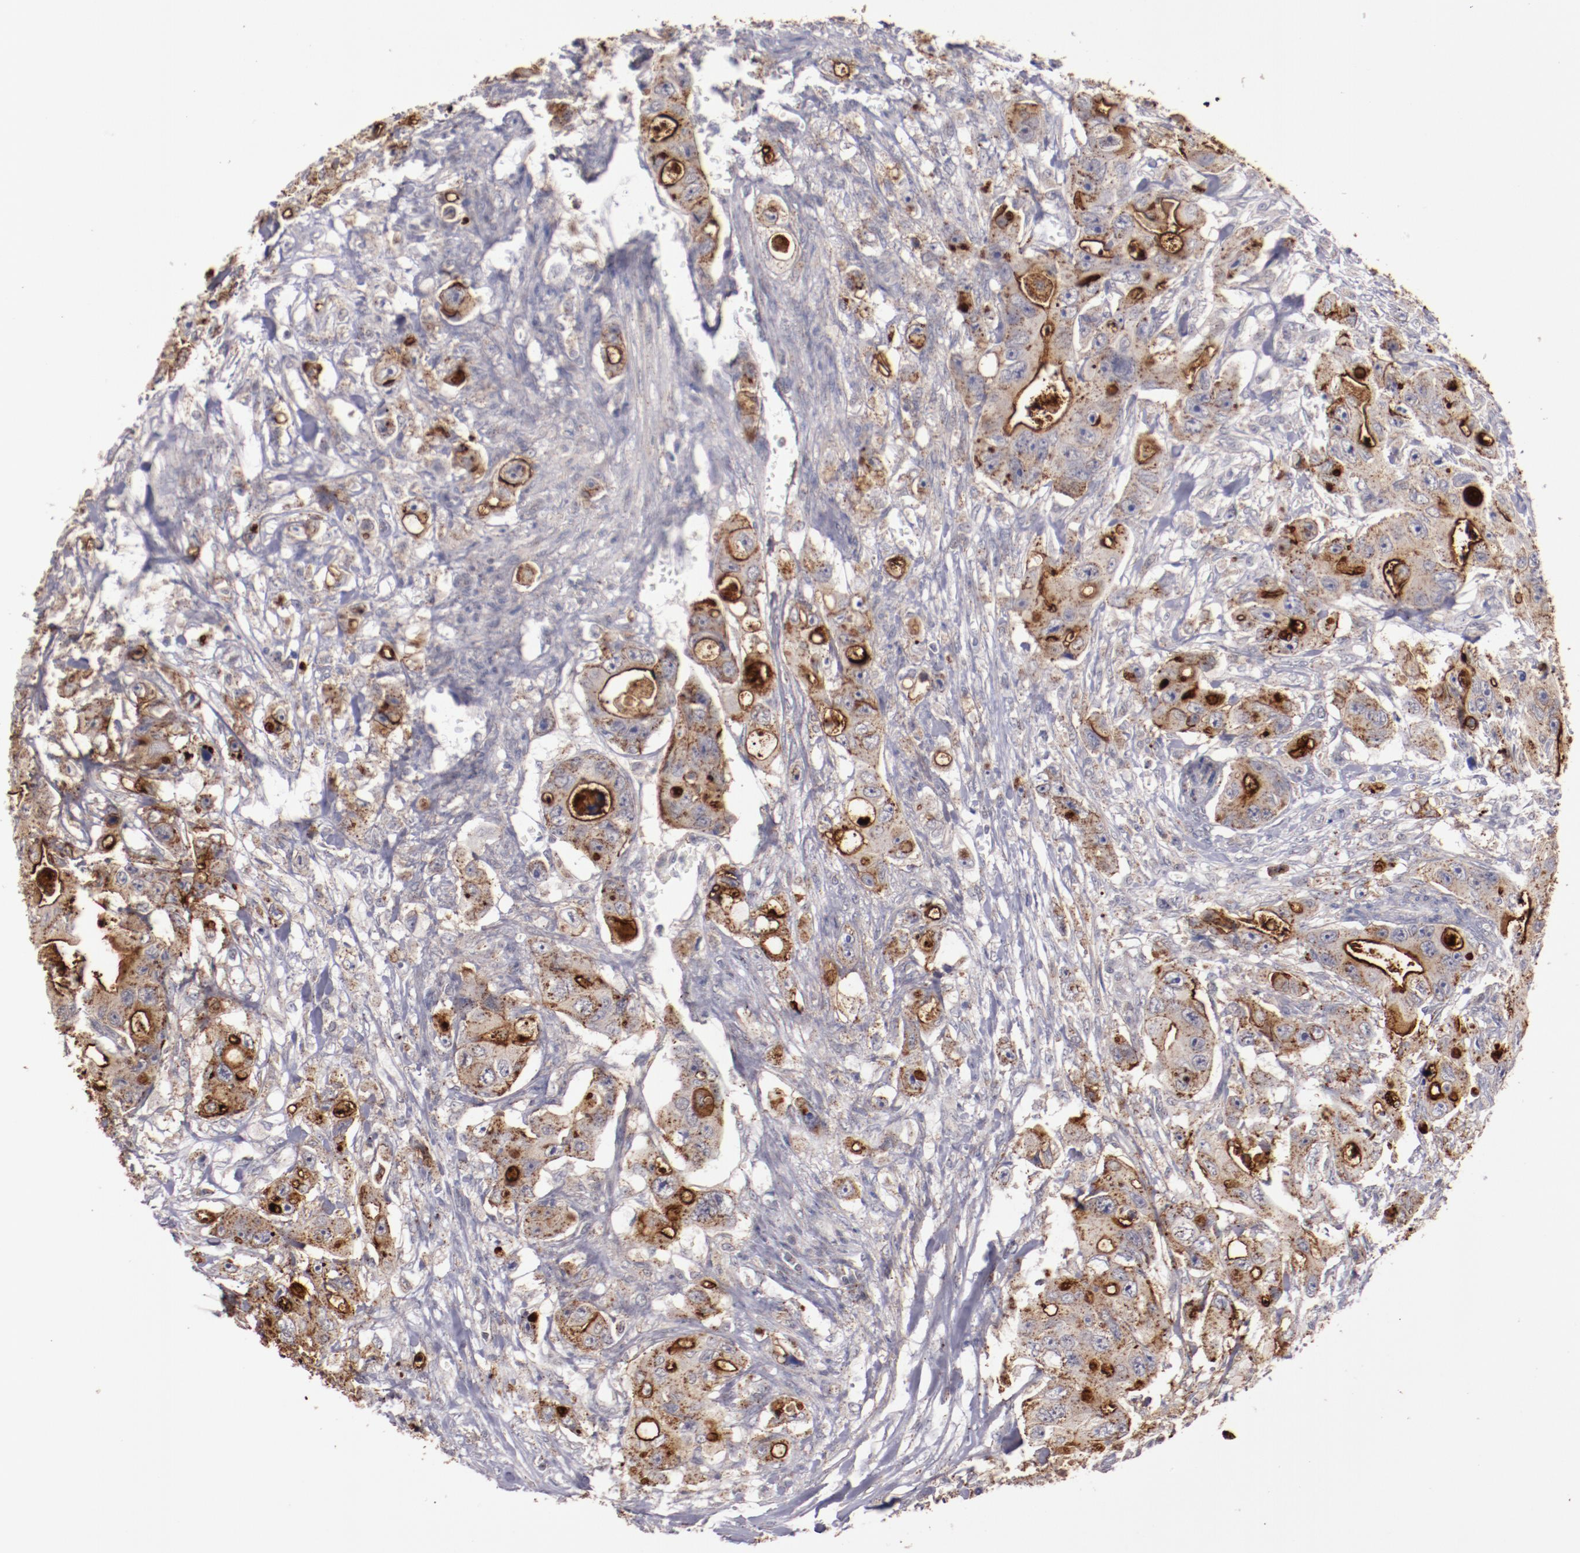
{"staining": {"intensity": "moderate", "quantity": ">75%", "location": "cytoplasmic/membranous"}, "tissue": "colorectal cancer", "cell_type": "Tumor cells", "image_type": "cancer", "snomed": [{"axis": "morphology", "description": "Adenocarcinoma, NOS"}, {"axis": "topography", "description": "Colon"}], "caption": "An IHC photomicrograph of tumor tissue is shown. Protein staining in brown highlights moderate cytoplasmic/membranous positivity in adenocarcinoma (colorectal) within tumor cells. Ihc stains the protein of interest in brown and the nuclei are stained blue.", "gene": "SYP", "patient": {"sex": "female", "age": 46}}